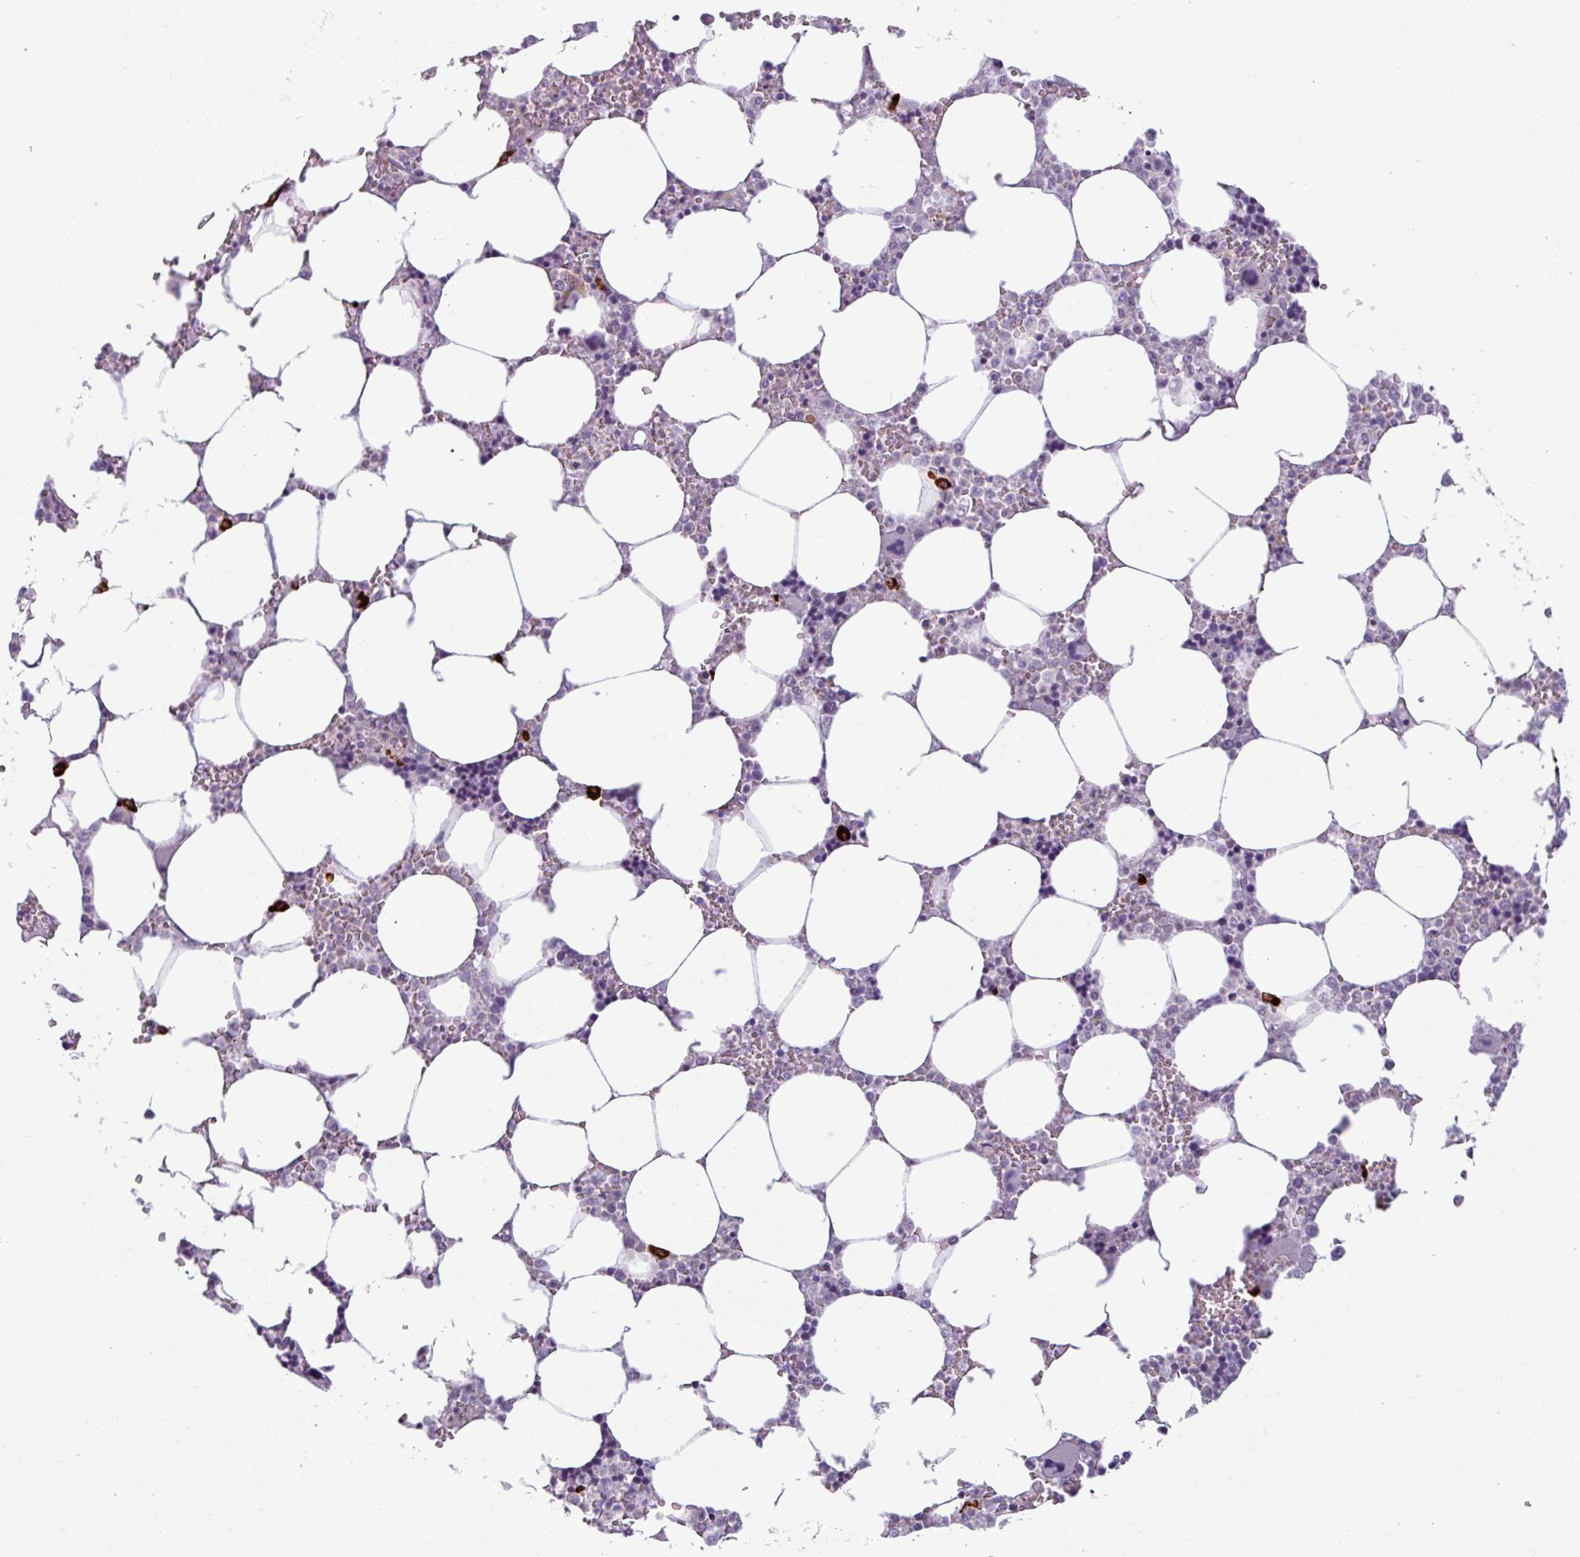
{"staining": {"intensity": "strong", "quantity": "<25%", "location": "cytoplasmic/membranous"}, "tissue": "bone marrow", "cell_type": "Hematopoietic cells", "image_type": "normal", "snomed": [{"axis": "morphology", "description": "Normal tissue, NOS"}, {"axis": "topography", "description": "Bone marrow"}], "caption": "This micrograph reveals IHC staining of benign human bone marrow, with medium strong cytoplasmic/membranous staining in approximately <25% of hematopoietic cells.", "gene": "TRIM39", "patient": {"sex": "male", "age": 64}}